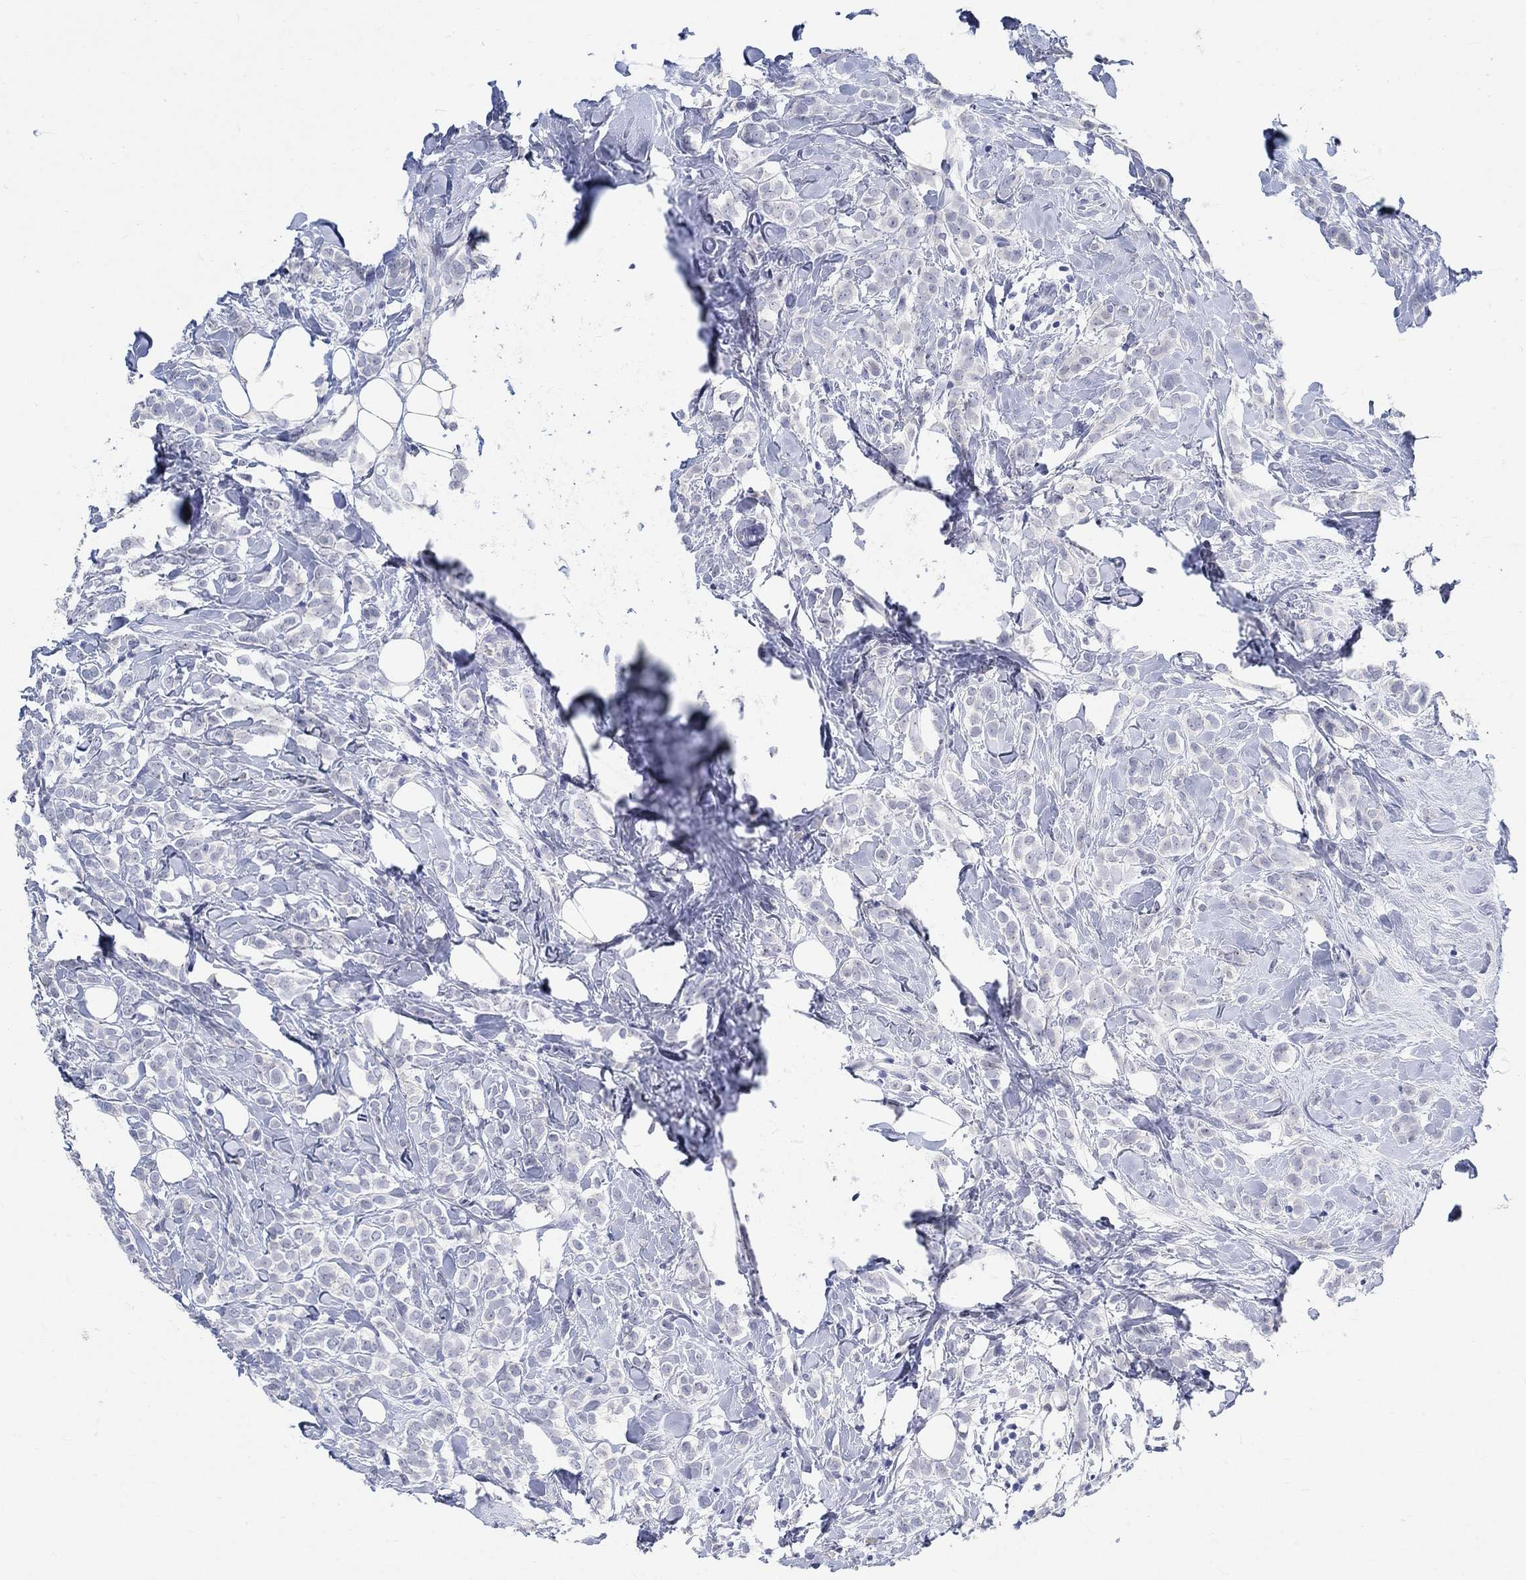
{"staining": {"intensity": "negative", "quantity": "none", "location": "none"}, "tissue": "breast cancer", "cell_type": "Tumor cells", "image_type": "cancer", "snomed": [{"axis": "morphology", "description": "Lobular carcinoma"}, {"axis": "topography", "description": "Breast"}], "caption": "The image reveals no staining of tumor cells in breast cancer. Nuclei are stained in blue.", "gene": "GRIA3", "patient": {"sex": "female", "age": 49}}